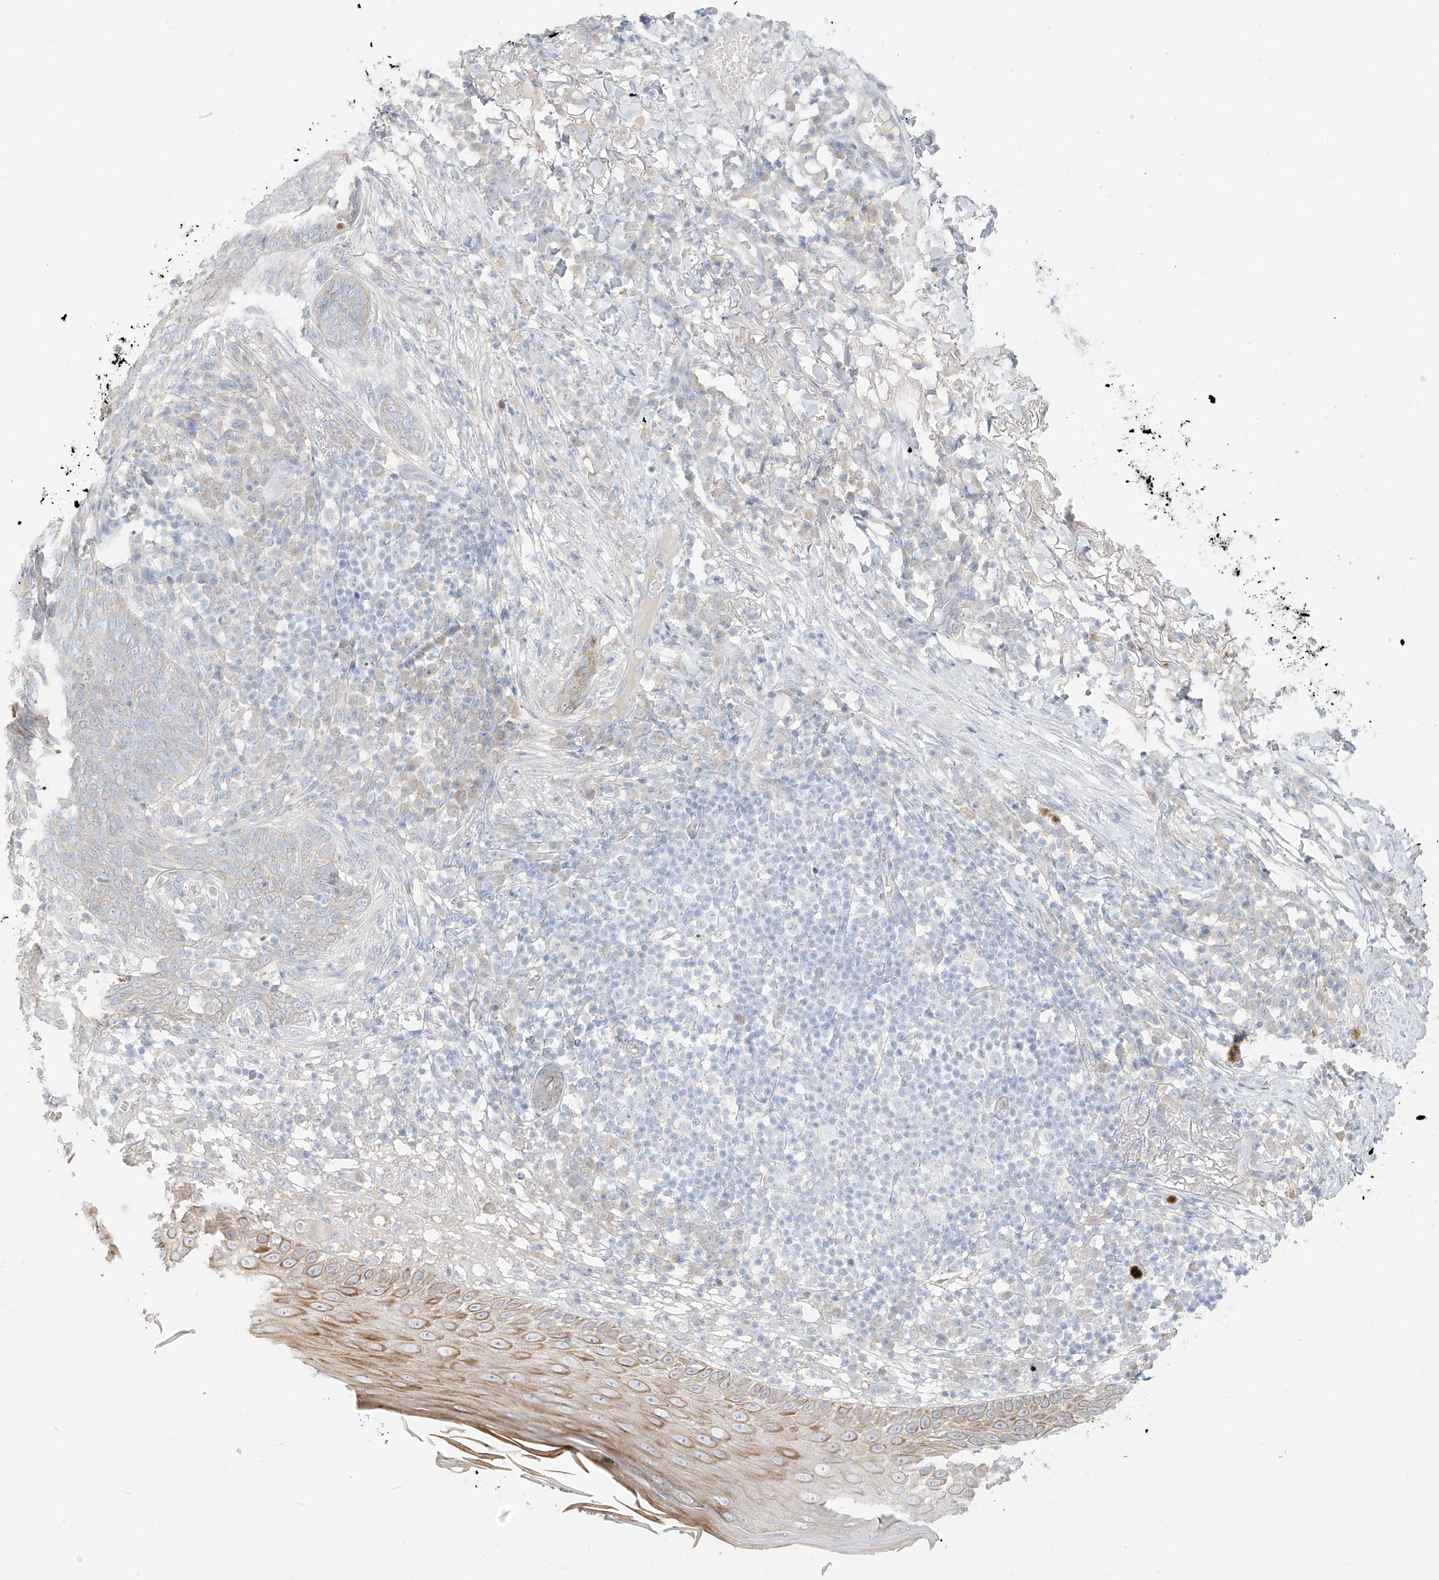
{"staining": {"intensity": "negative", "quantity": "none", "location": "none"}, "tissue": "skin cancer", "cell_type": "Tumor cells", "image_type": "cancer", "snomed": [{"axis": "morphology", "description": "Basal cell carcinoma"}, {"axis": "topography", "description": "Skin"}], "caption": "Protein analysis of skin cancer demonstrates no significant expression in tumor cells.", "gene": "ARHGEF40", "patient": {"sex": "male", "age": 85}}